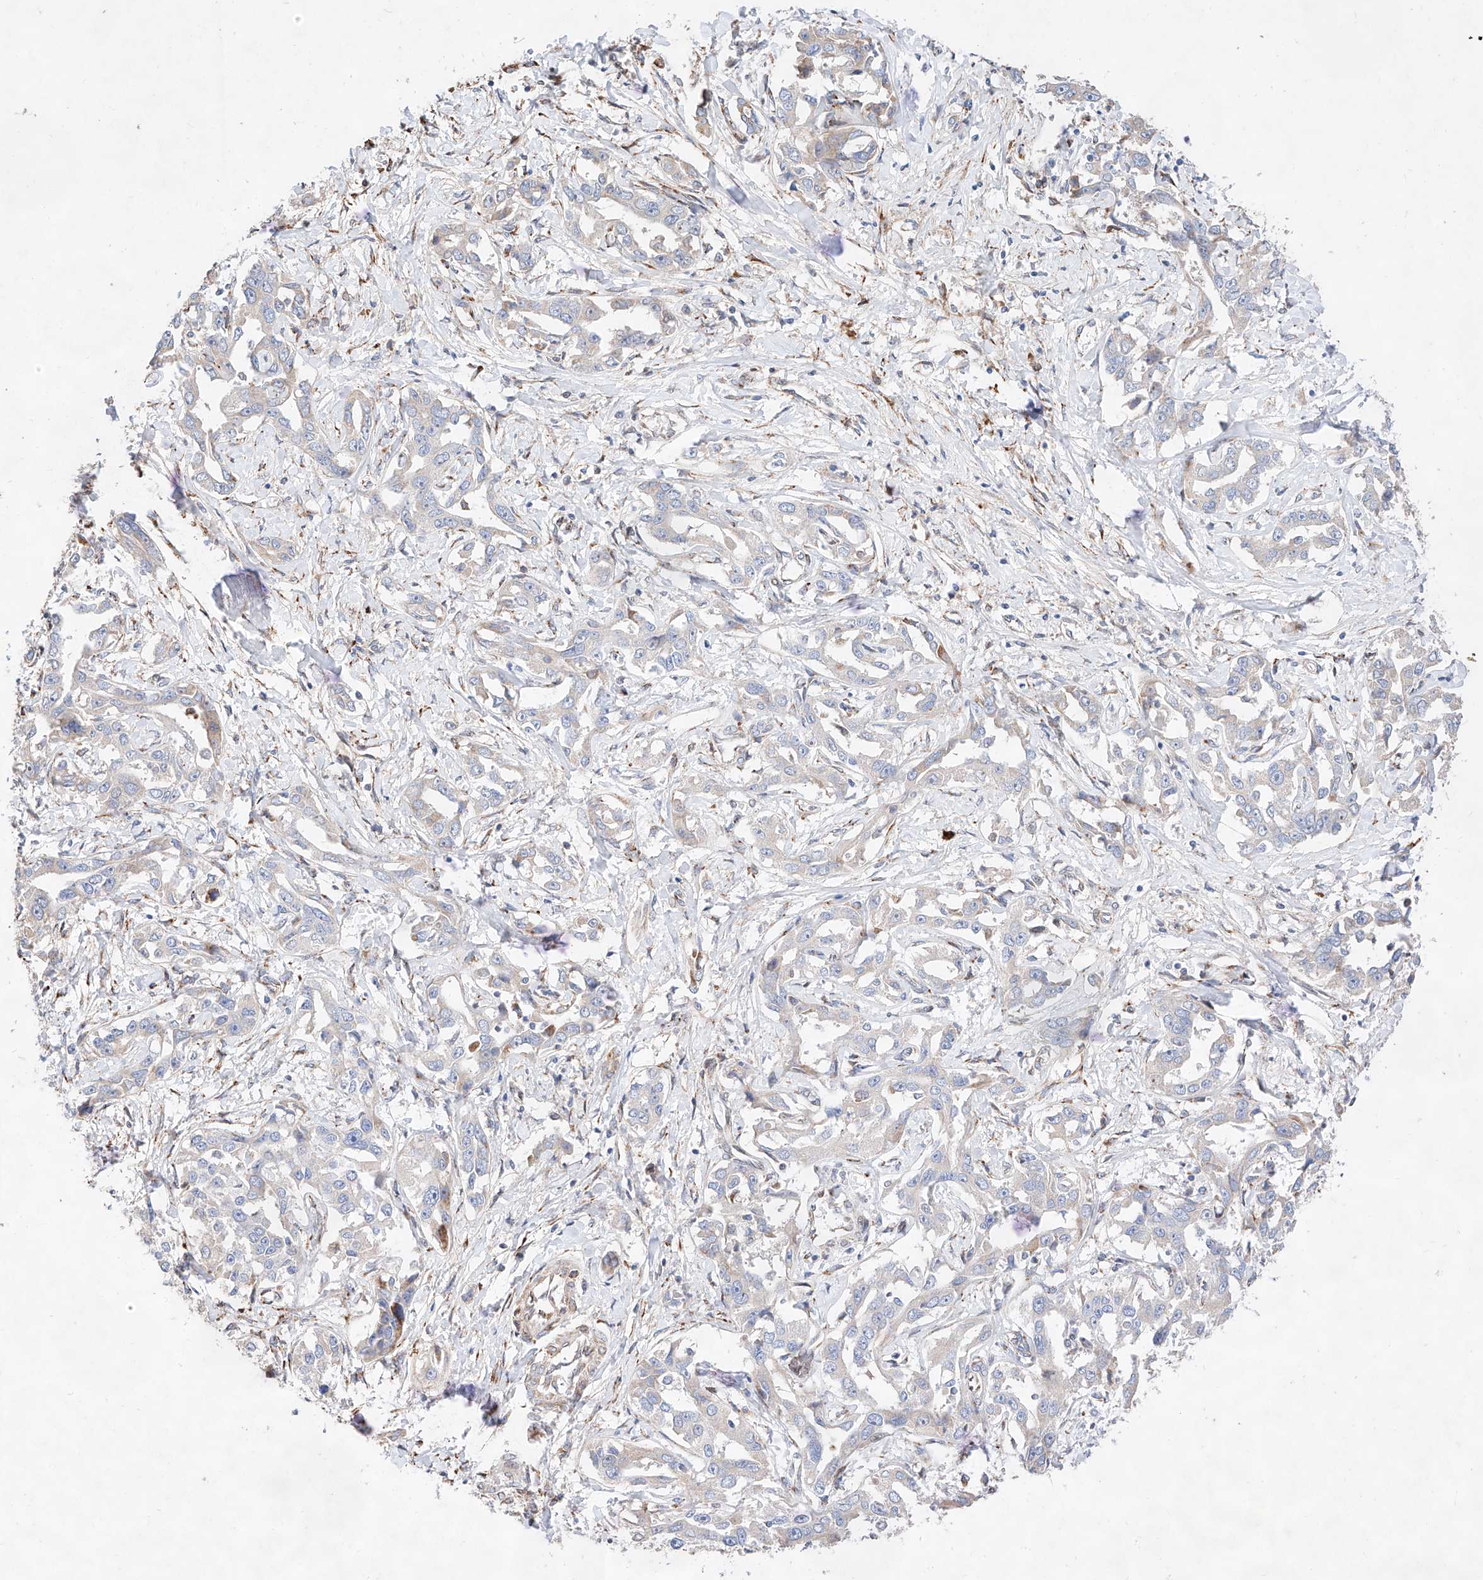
{"staining": {"intensity": "negative", "quantity": "none", "location": "none"}, "tissue": "liver cancer", "cell_type": "Tumor cells", "image_type": "cancer", "snomed": [{"axis": "morphology", "description": "Cholangiocarcinoma"}, {"axis": "topography", "description": "Liver"}], "caption": "Tumor cells are negative for protein expression in human liver cancer (cholangiocarcinoma).", "gene": "ATP9B", "patient": {"sex": "male", "age": 59}}